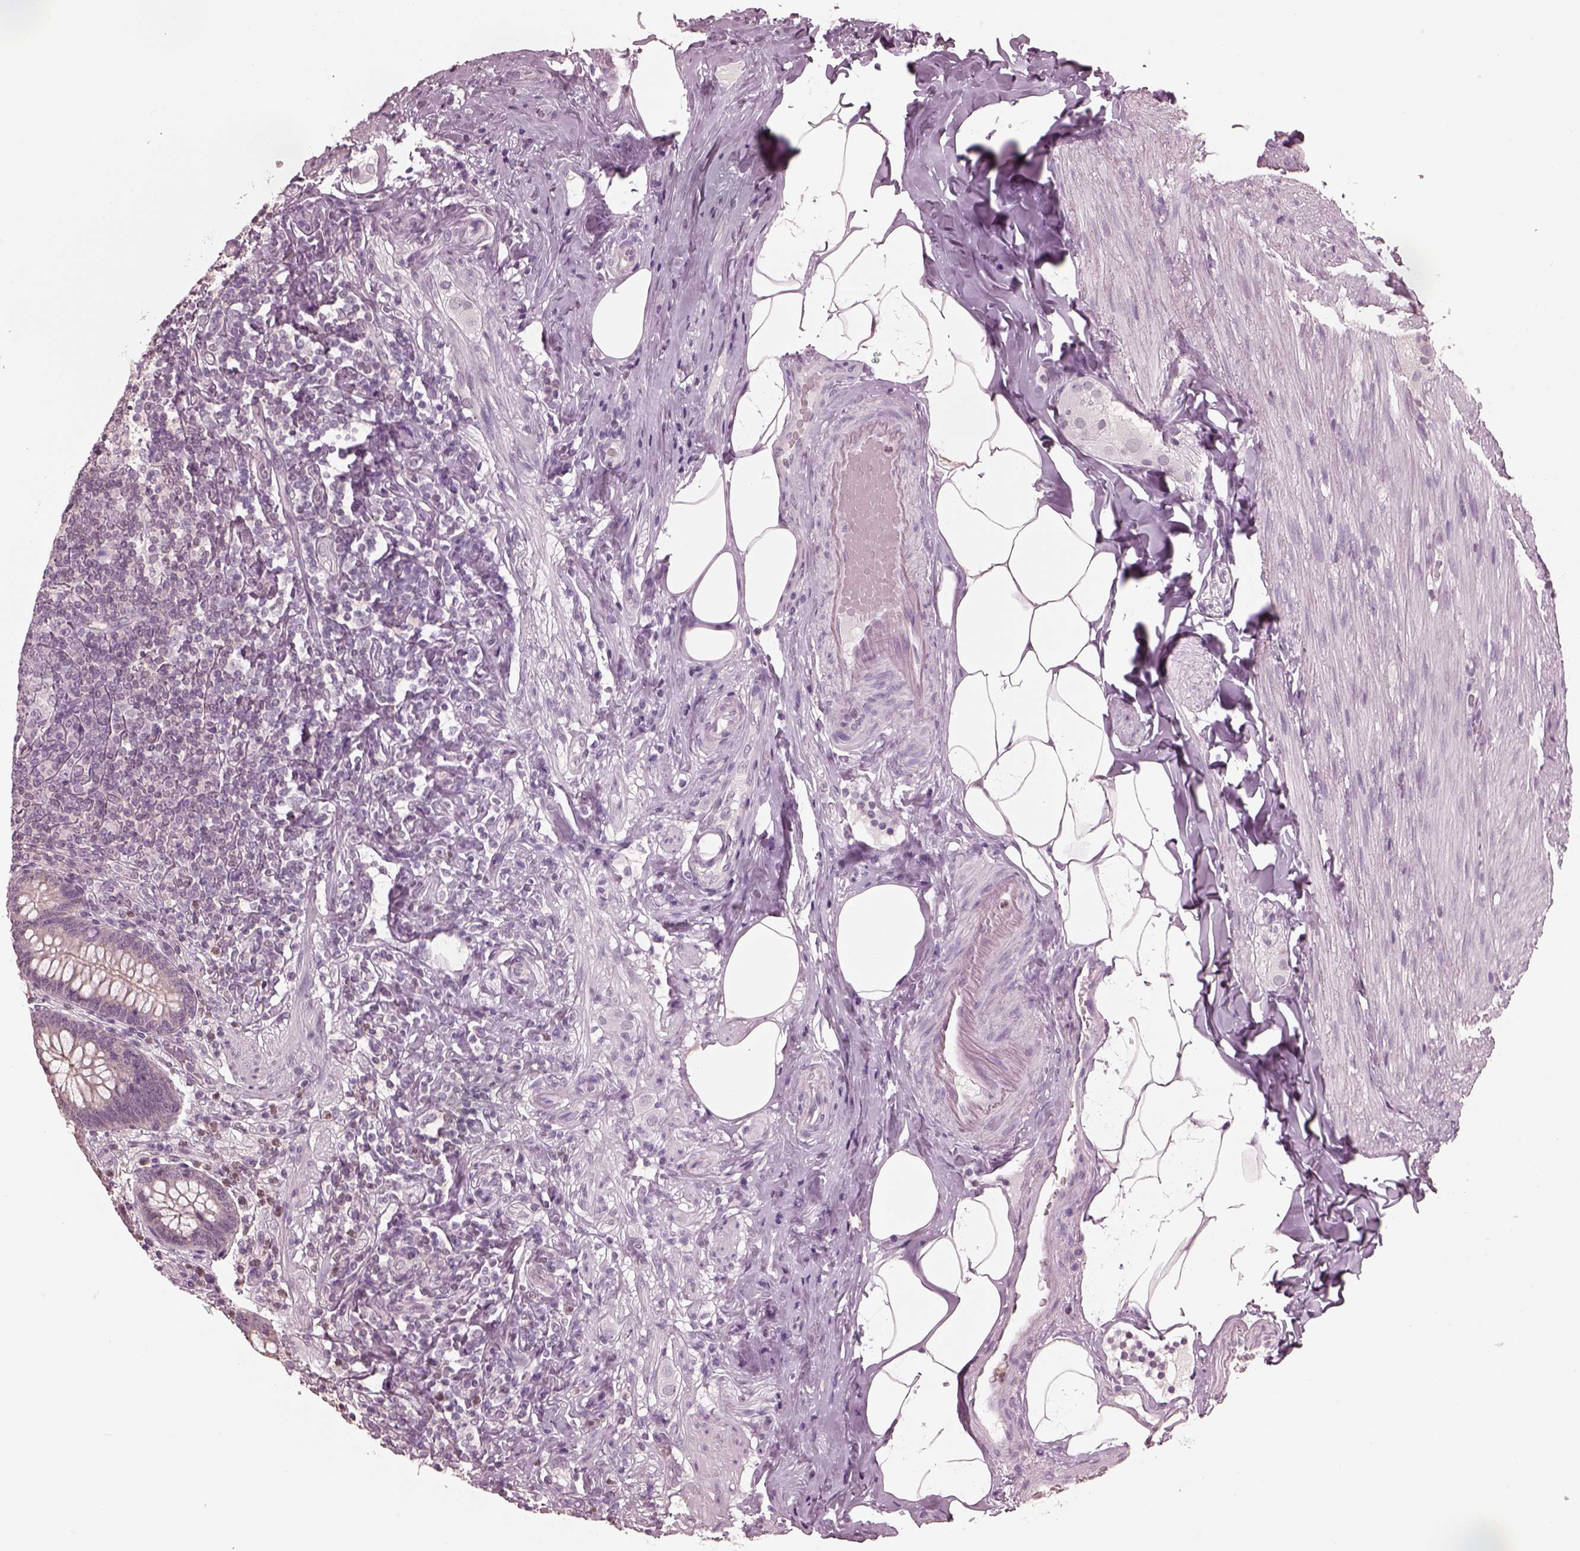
{"staining": {"intensity": "weak", "quantity": "<25%", "location": "cytoplasmic/membranous"}, "tissue": "appendix", "cell_type": "Glandular cells", "image_type": "normal", "snomed": [{"axis": "morphology", "description": "Normal tissue, NOS"}, {"axis": "topography", "description": "Appendix"}], "caption": "DAB (3,3'-diaminobenzidine) immunohistochemical staining of benign human appendix displays no significant expression in glandular cells.", "gene": "TSKS", "patient": {"sex": "male", "age": 47}}